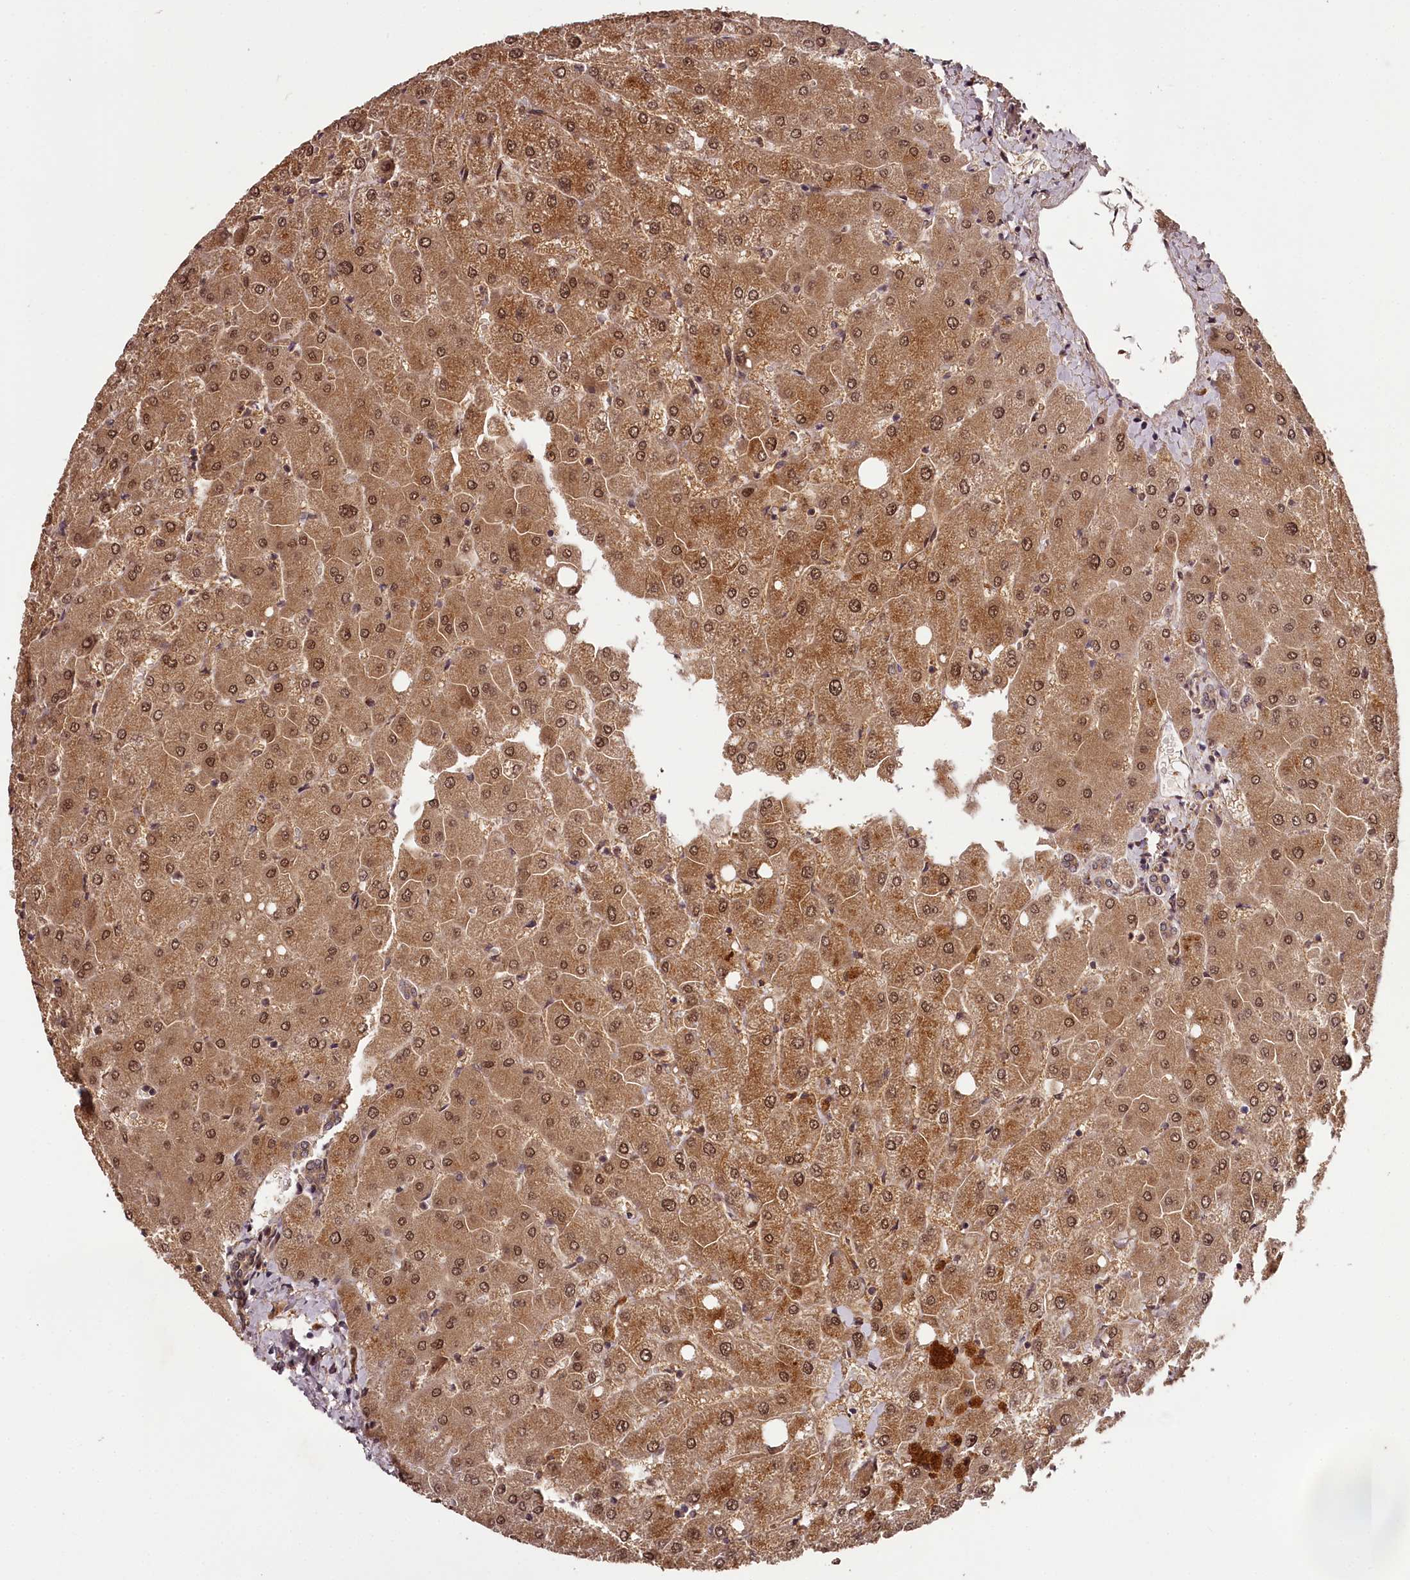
{"staining": {"intensity": "weak", "quantity": ">75%", "location": "cytoplasmic/membranous,nuclear"}, "tissue": "liver", "cell_type": "Cholangiocytes", "image_type": "normal", "snomed": [{"axis": "morphology", "description": "Normal tissue, NOS"}, {"axis": "topography", "description": "Liver"}], "caption": "Weak cytoplasmic/membranous,nuclear expression for a protein is identified in approximately >75% of cholangiocytes of normal liver using immunohistochemistry (IHC).", "gene": "MAML3", "patient": {"sex": "female", "age": 54}}